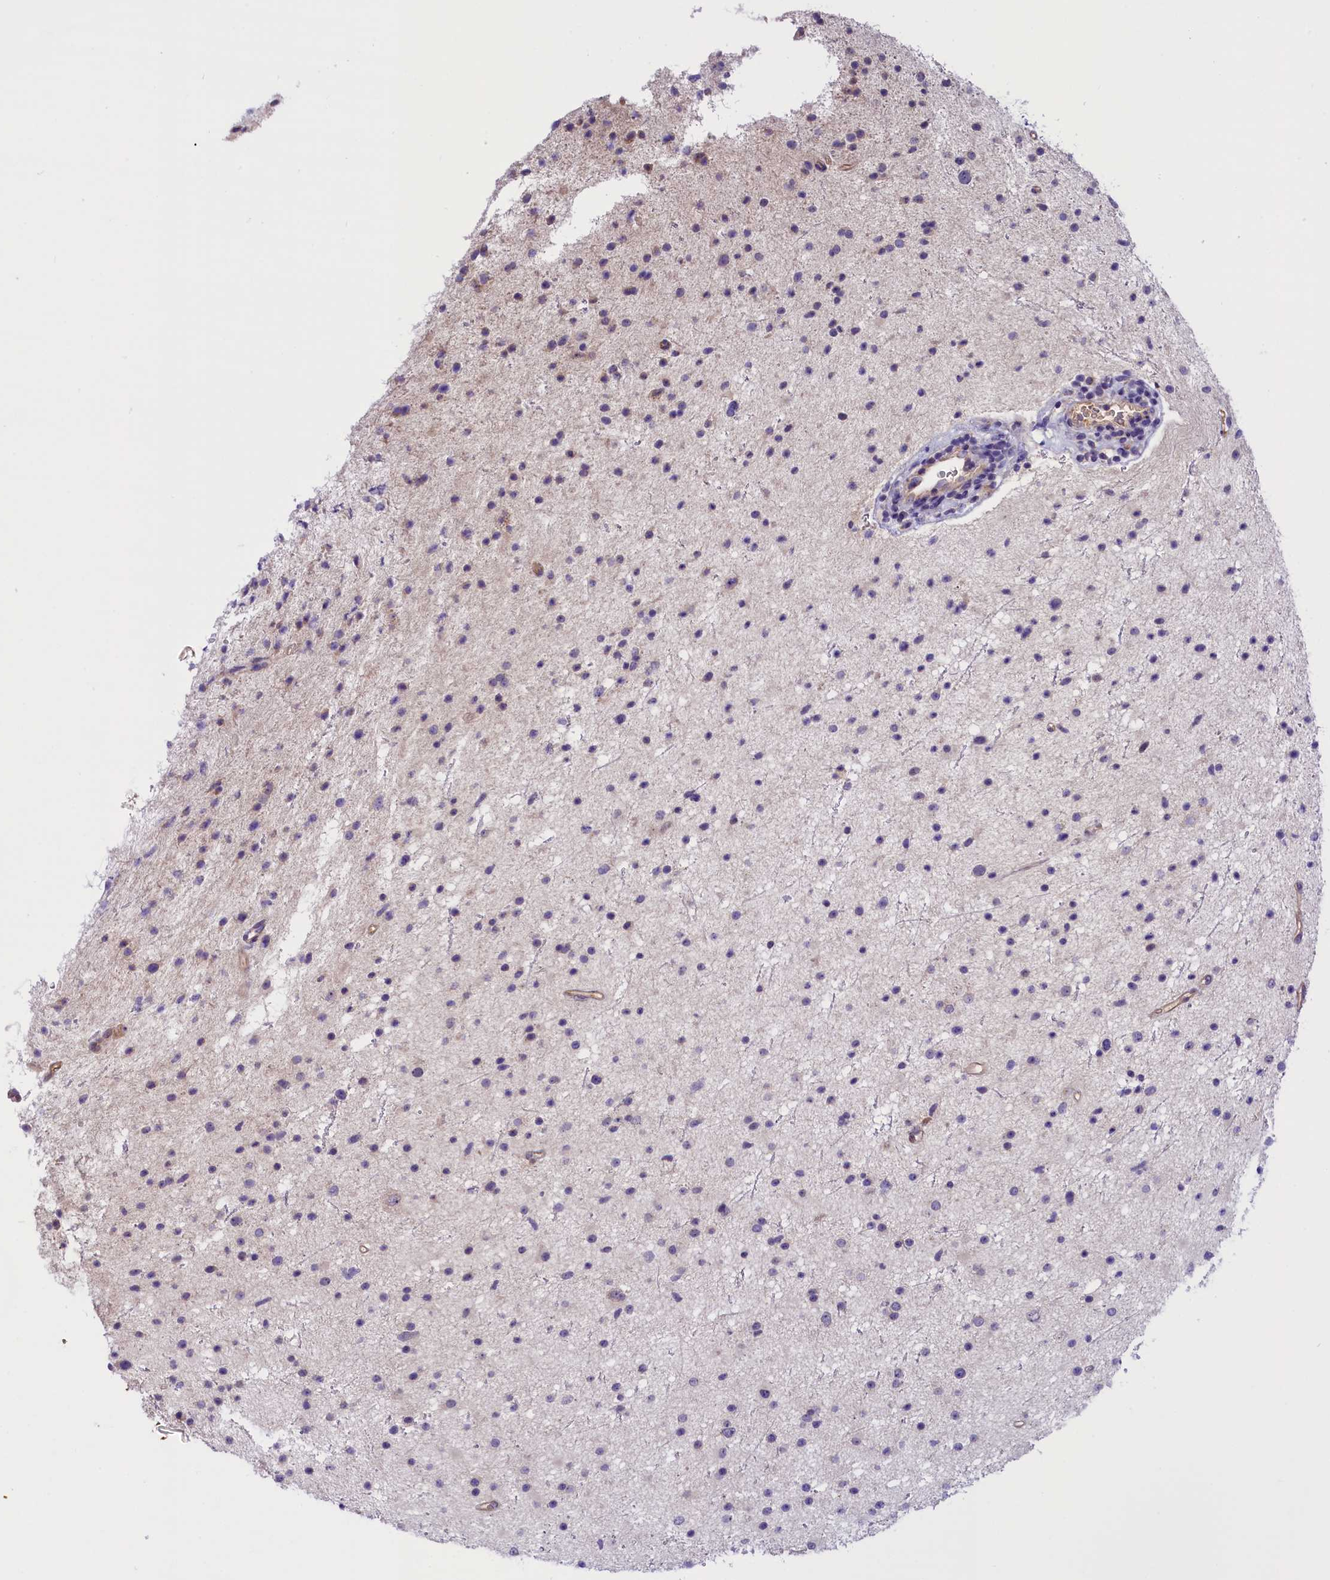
{"staining": {"intensity": "negative", "quantity": "none", "location": "none"}, "tissue": "glioma", "cell_type": "Tumor cells", "image_type": "cancer", "snomed": [{"axis": "morphology", "description": "Glioma, malignant, Low grade"}, {"axis": "topography", "description": "Cerebral cortex"}], "caption": "Tumor cells are negative for brown protein staining in glioma.", "gene": "CCDC32", "patient": {"sex": "female", "age": 39}}